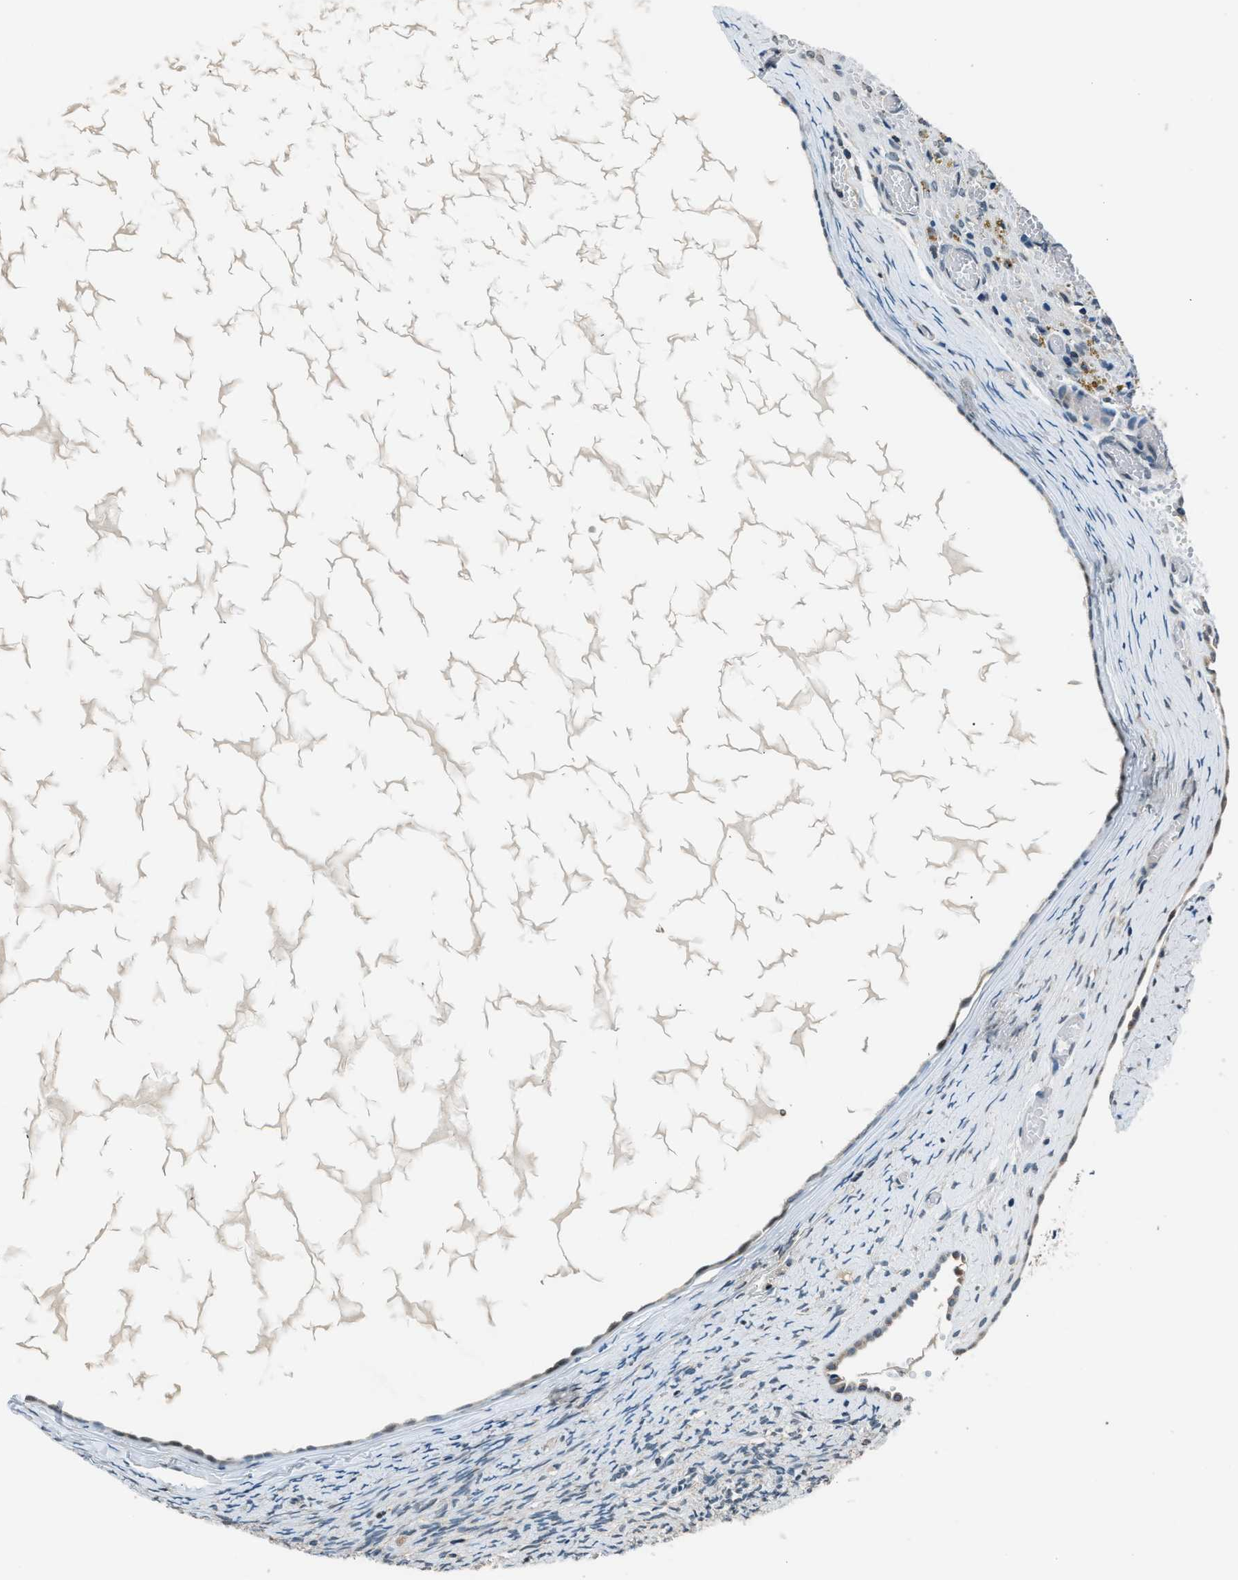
{"staining": {"intensity": "negative", "quantity": "none", "location": "none"}, "tissue": "ovary", "cell_type": "Ovarian stroma cells", "image_type": "normal", "snomed": [{"axis": "morphology", "description": "Normal tissue, NOS"}, {"axis": "topography", "description": "Ovary"}], "caption": "Ovary was stained to show a protein in brown. There is no significant positivity in ovarian stroma cells. Nuclei are stained in blue.", "gene": "NME8", "patient": {"sex": "female", "age": 33}}